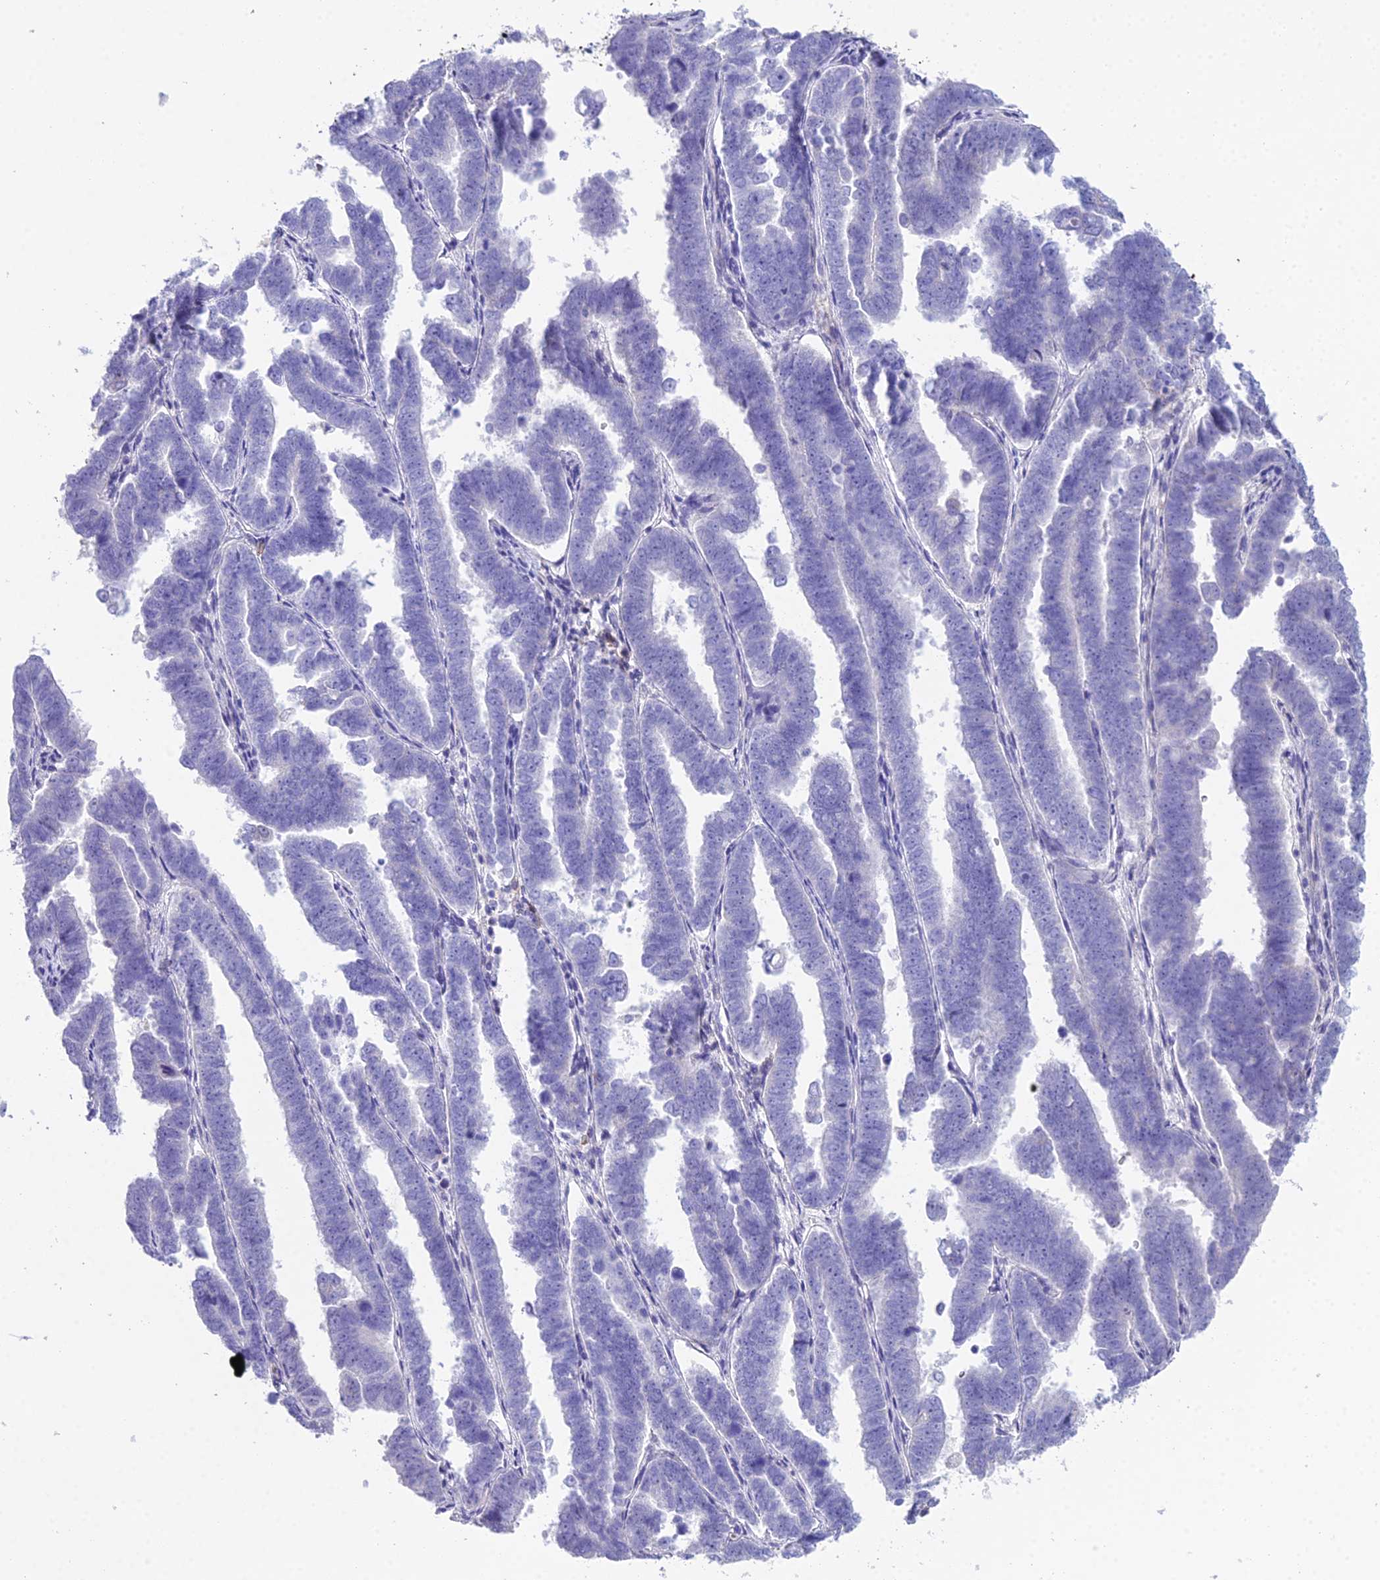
{"staining": {"intensity": "negative", "quantity": "none", "location": "none"}, "tissue": "endometrial cancer", "cell_type": "Tumor cells", "image_type": "cancer", "snomed": [{"axis": "morphology", "description": "Adenocarcinoma, NOS"}, {"axis": "topography", "description": "Endometrium"}], "caption": "Tumor cells are negative for brown protein staining in adenocarcinoma (endometrial). (IHC, brightfield microscopy, high magnification).", "gene": "OR1Q1", "patient": {"sex": "female", "age": 75}}